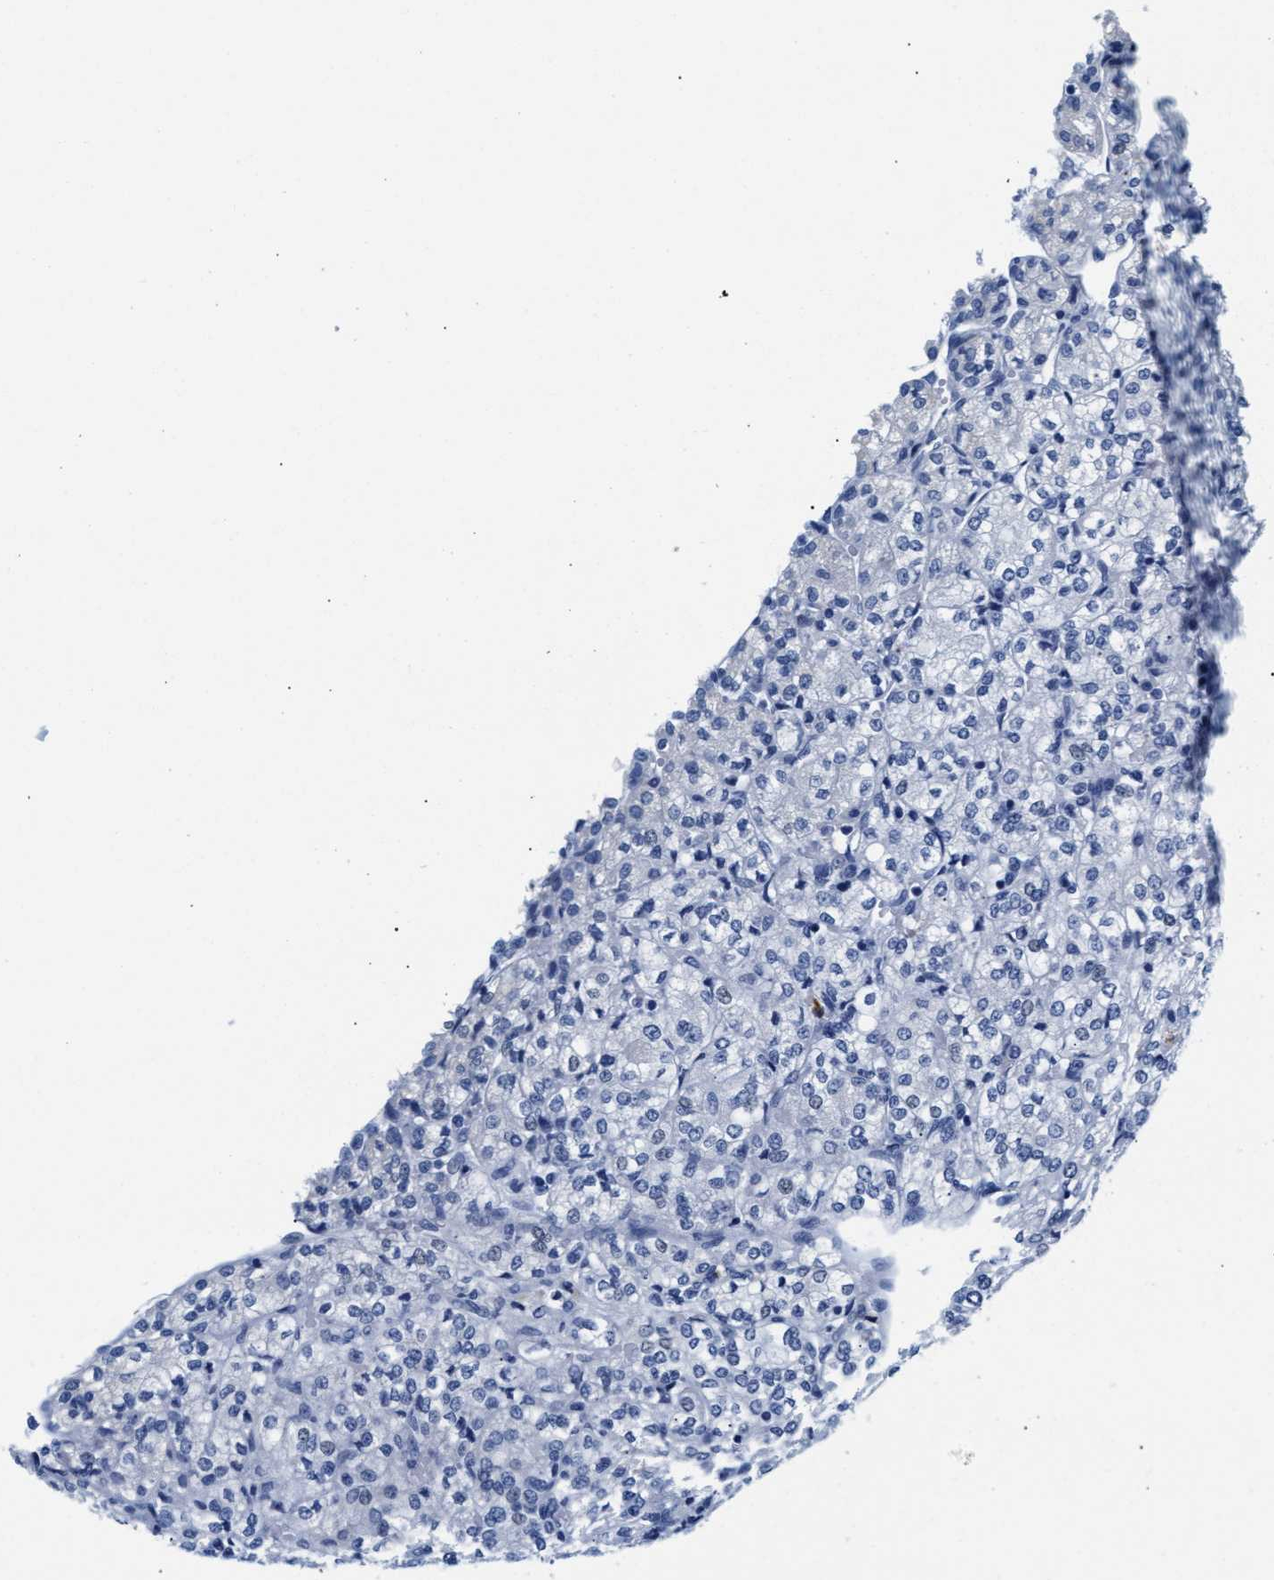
{"staining": {"intensity": "negative", "quantity": "none", "location": "none"}, "tissue": "renal cancer", "cell_type": "Tumor cells", "image_type": "cancer", "snomed": [{"axis": "morphology", "description": "Adenocarcinoma, NOS"}, {"axis": "topography", "description": "Kidney"}], "caption": "Image shows no protein staining in tumor cells of renal adenocarcinoma tissue.", "gene": "MMP8", "patient": {"sex": "male", "age": 77}}